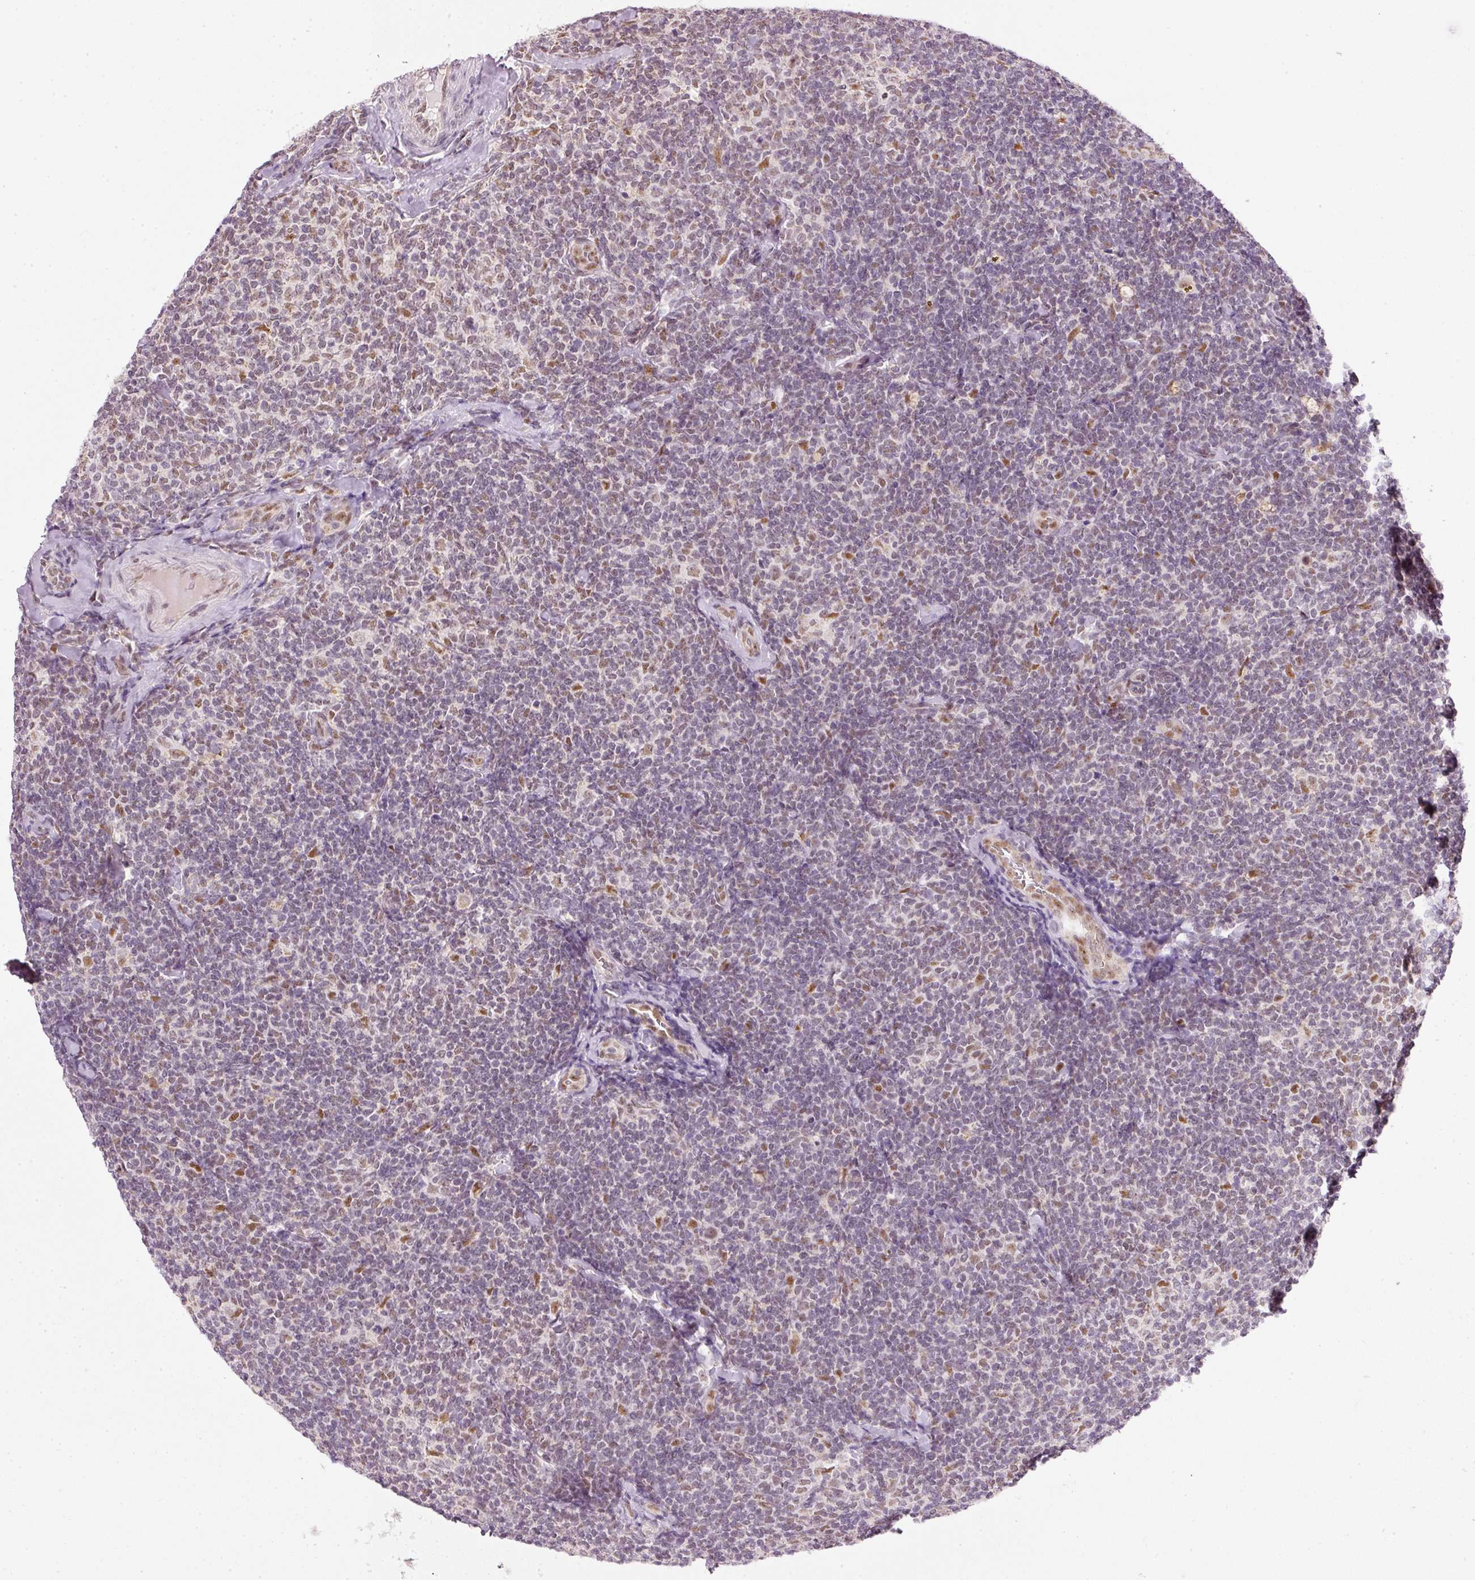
{"staining": {"intensity": "negative", "quantity": "none", "location": "none"}, "tissue": "lymphoma", "cell_type": "Tumor cells", "image_type": "cancer", "snomed": [{"axis": "morphology", "description": "Malignant lymphoma, non-Hodgkin's type, Low grade"}, {"axis": "topography", "description": "Lymph node"}], "caption": "There is no significant staining in tumor cells of lymphoma.", "gene": "FSTL3", "patient": {"sex": "female", "age": 56}}